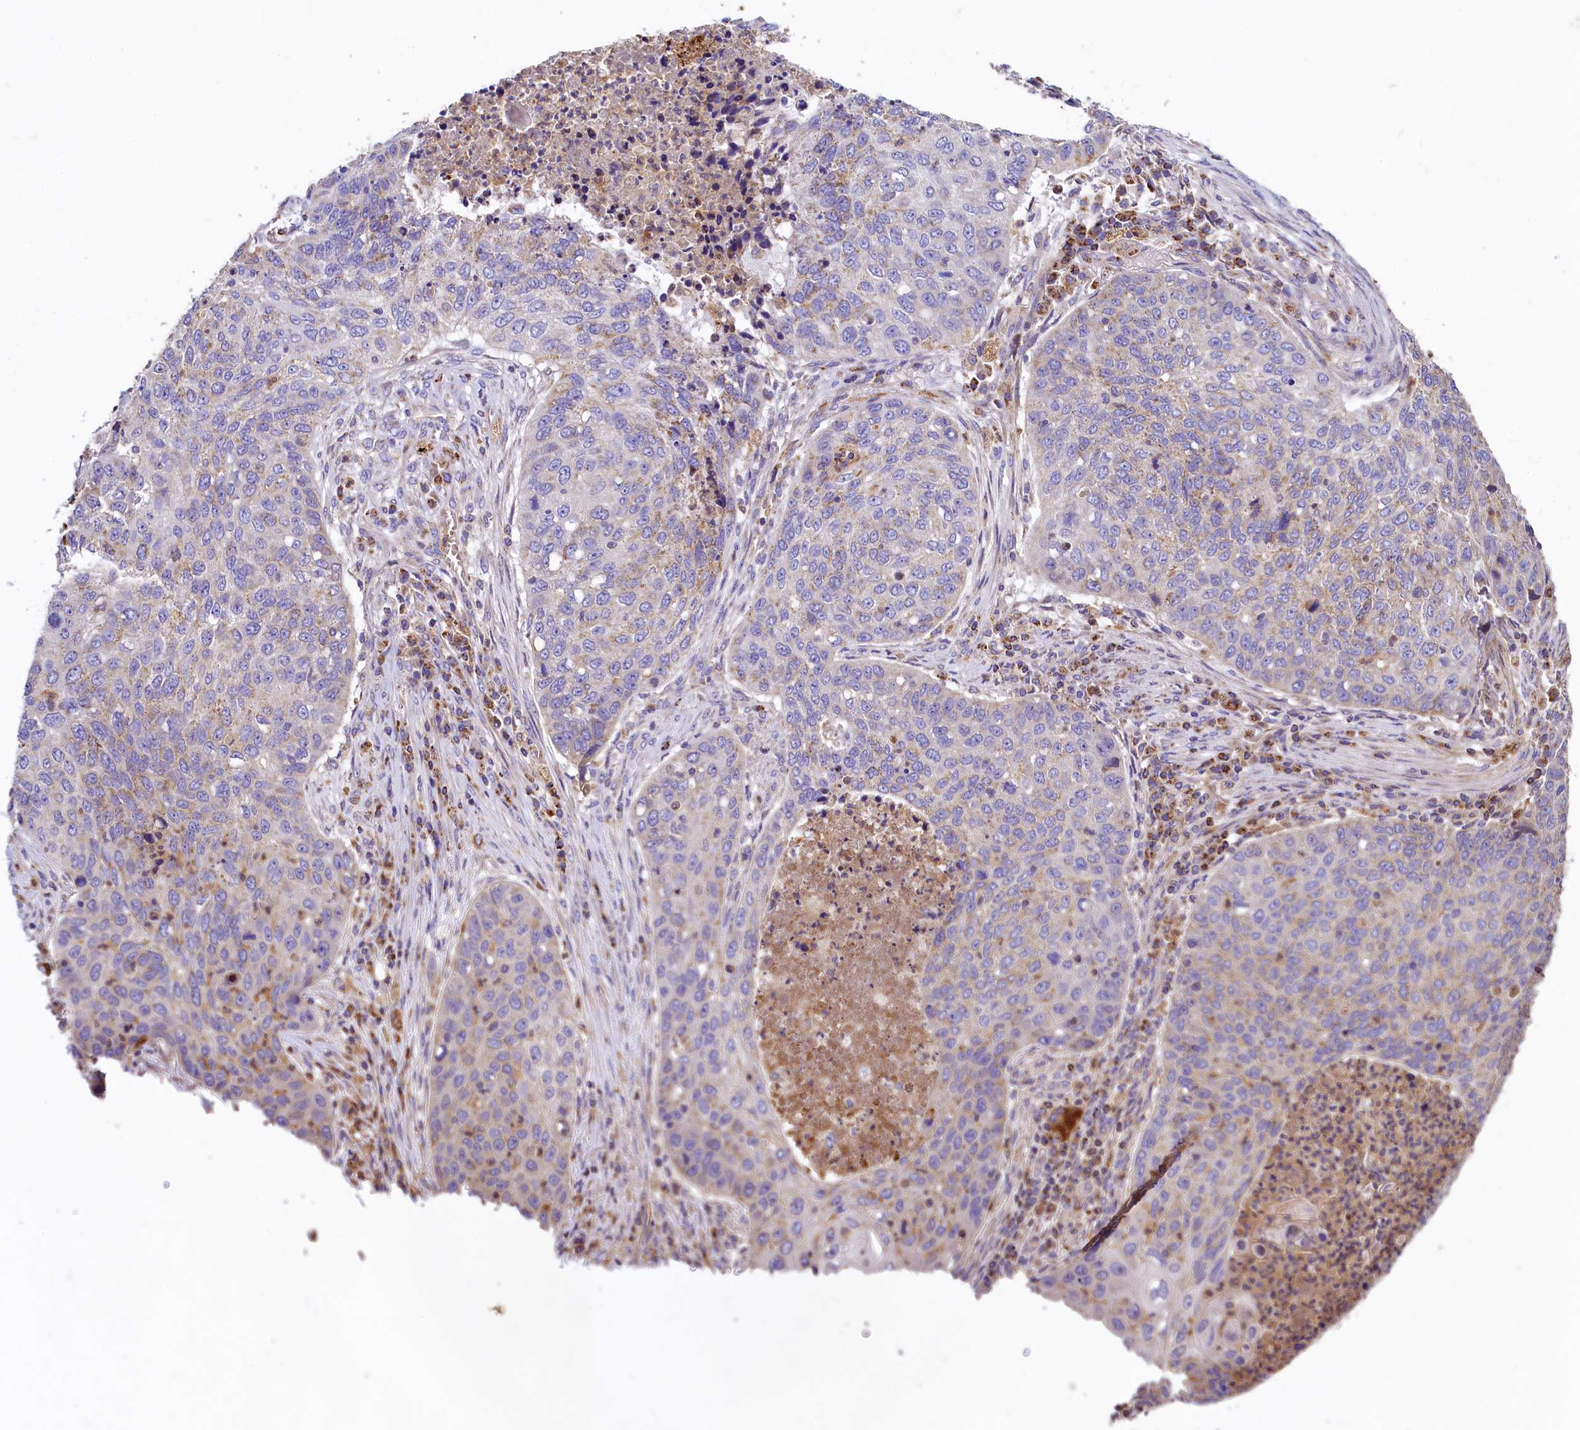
{"staining": {"intensity": "weak", "quantity": "<25%", "location": "cytoplasmic/membranous"}, "tissue": "lung cancer", "cell_type": "Tumor cells", "image_type": "cancer", "snomed": [{"axis": "morphology", "description": "Squamous cell carcinoma, NOS"}, {"axis": "topography", "description": "Lung"}], "caption": "A photomicrograph of lung cancer stained for a protein demonstrates no brown staining in tumor cells. Brightfield microscopy of immunohistochemistry (IHC) stained with DAB (3,3'-diaminobenzidine) (brown) and hematoxylin (blue), captured at high magnification.", "gene": "CLYBL", "patient": {"sex": "female", "age": 63}}